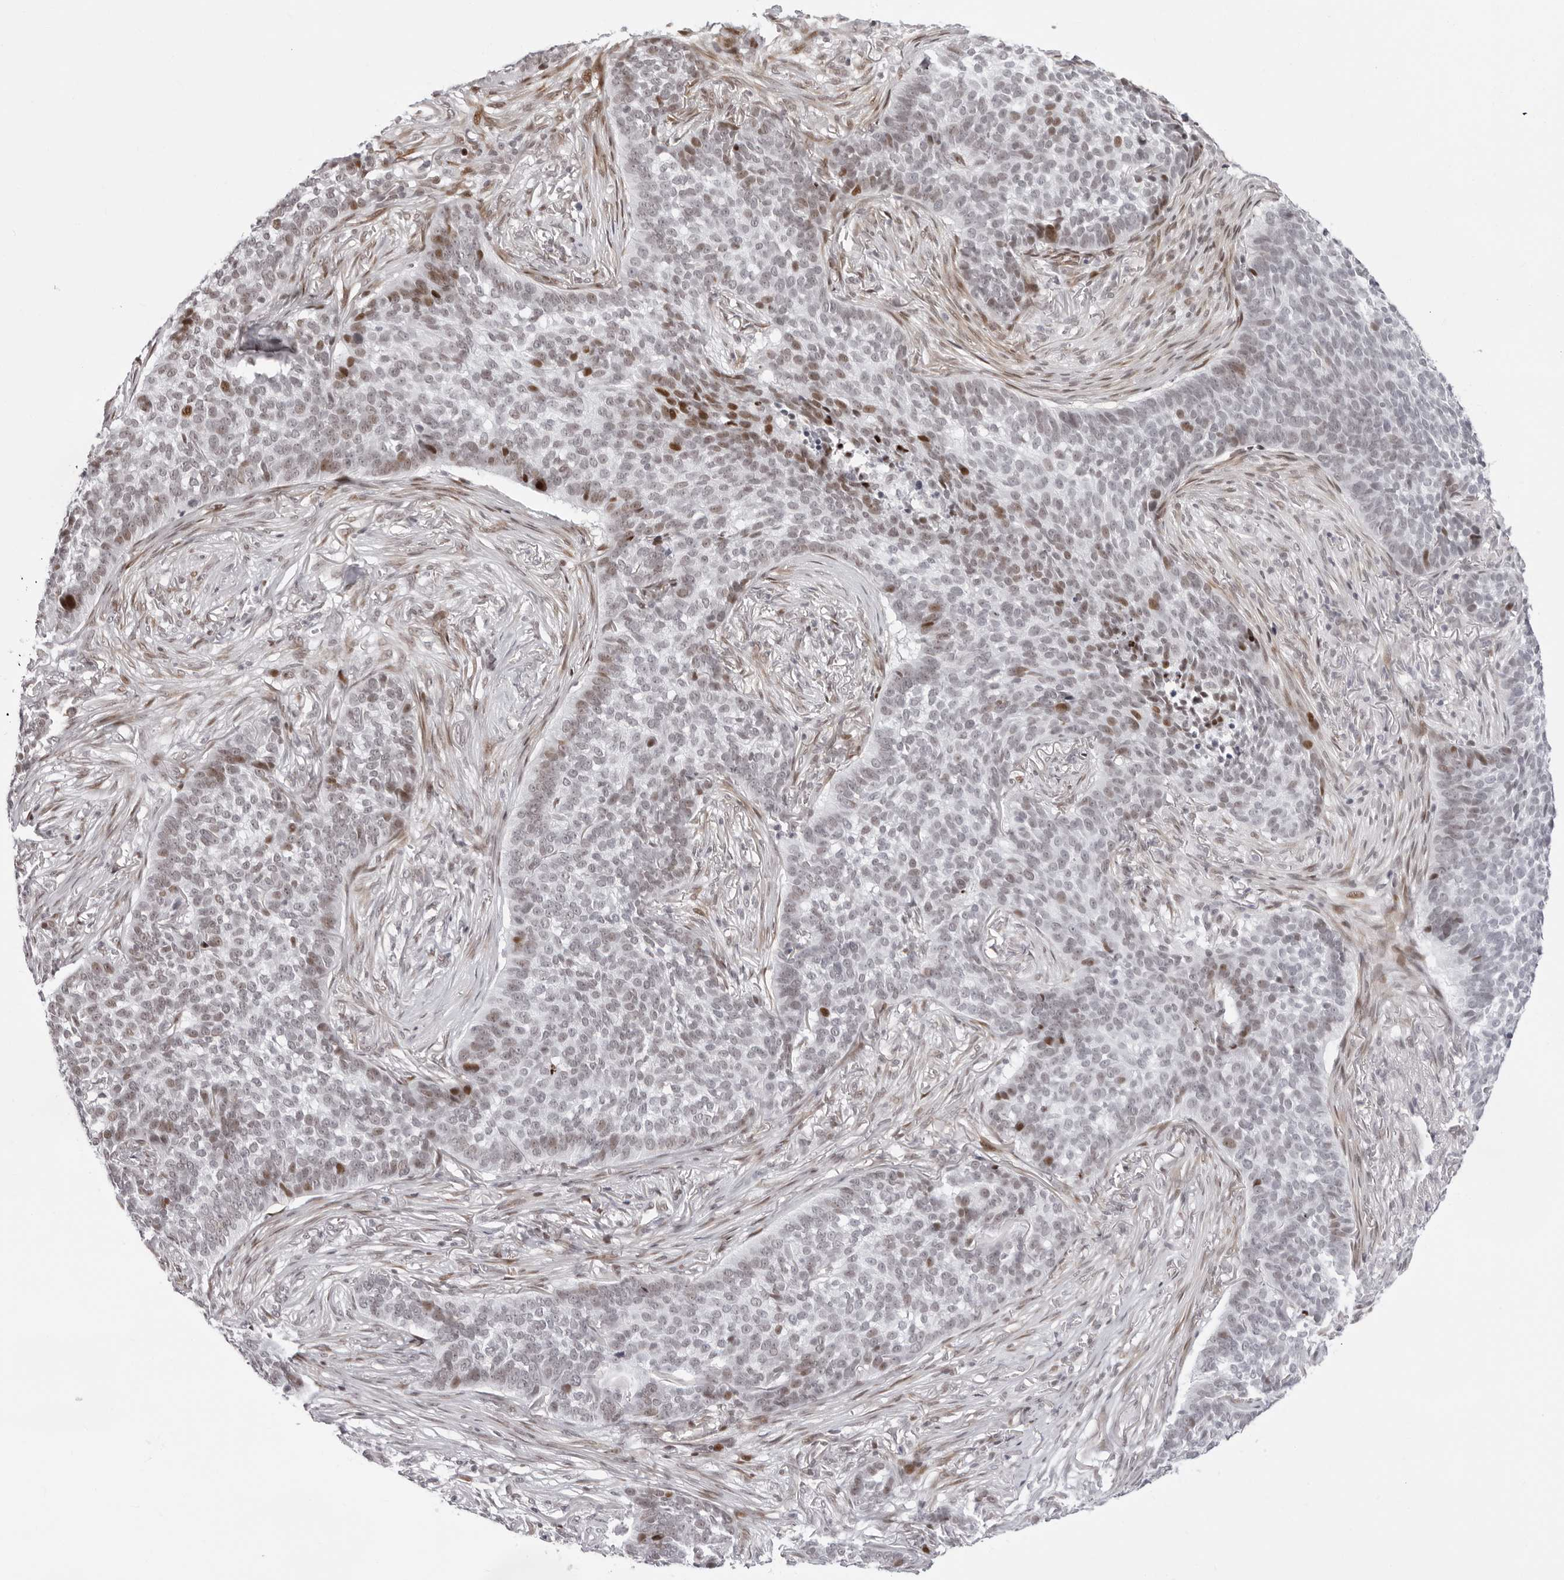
{"staining": {"intensity": "moderate", "quantity": "<25%", "location": "nuclear"}, "tissue": "skin cancer", "cell_type": "Tumor cells", "image_type": "cancer", "snomed": [{"axis": "morphology", "description": "Basal cell carcinoma"}, {"axis": "topography", "description": "Skin"}], "caption": "A histopathology image of human skin cancer (basal cell carcinoma) stained for a protein reveals moderate nuclear brown staining in tumor cells.", "gene": "NTPCR", "patient": {"sex": "male", "age": 85}}